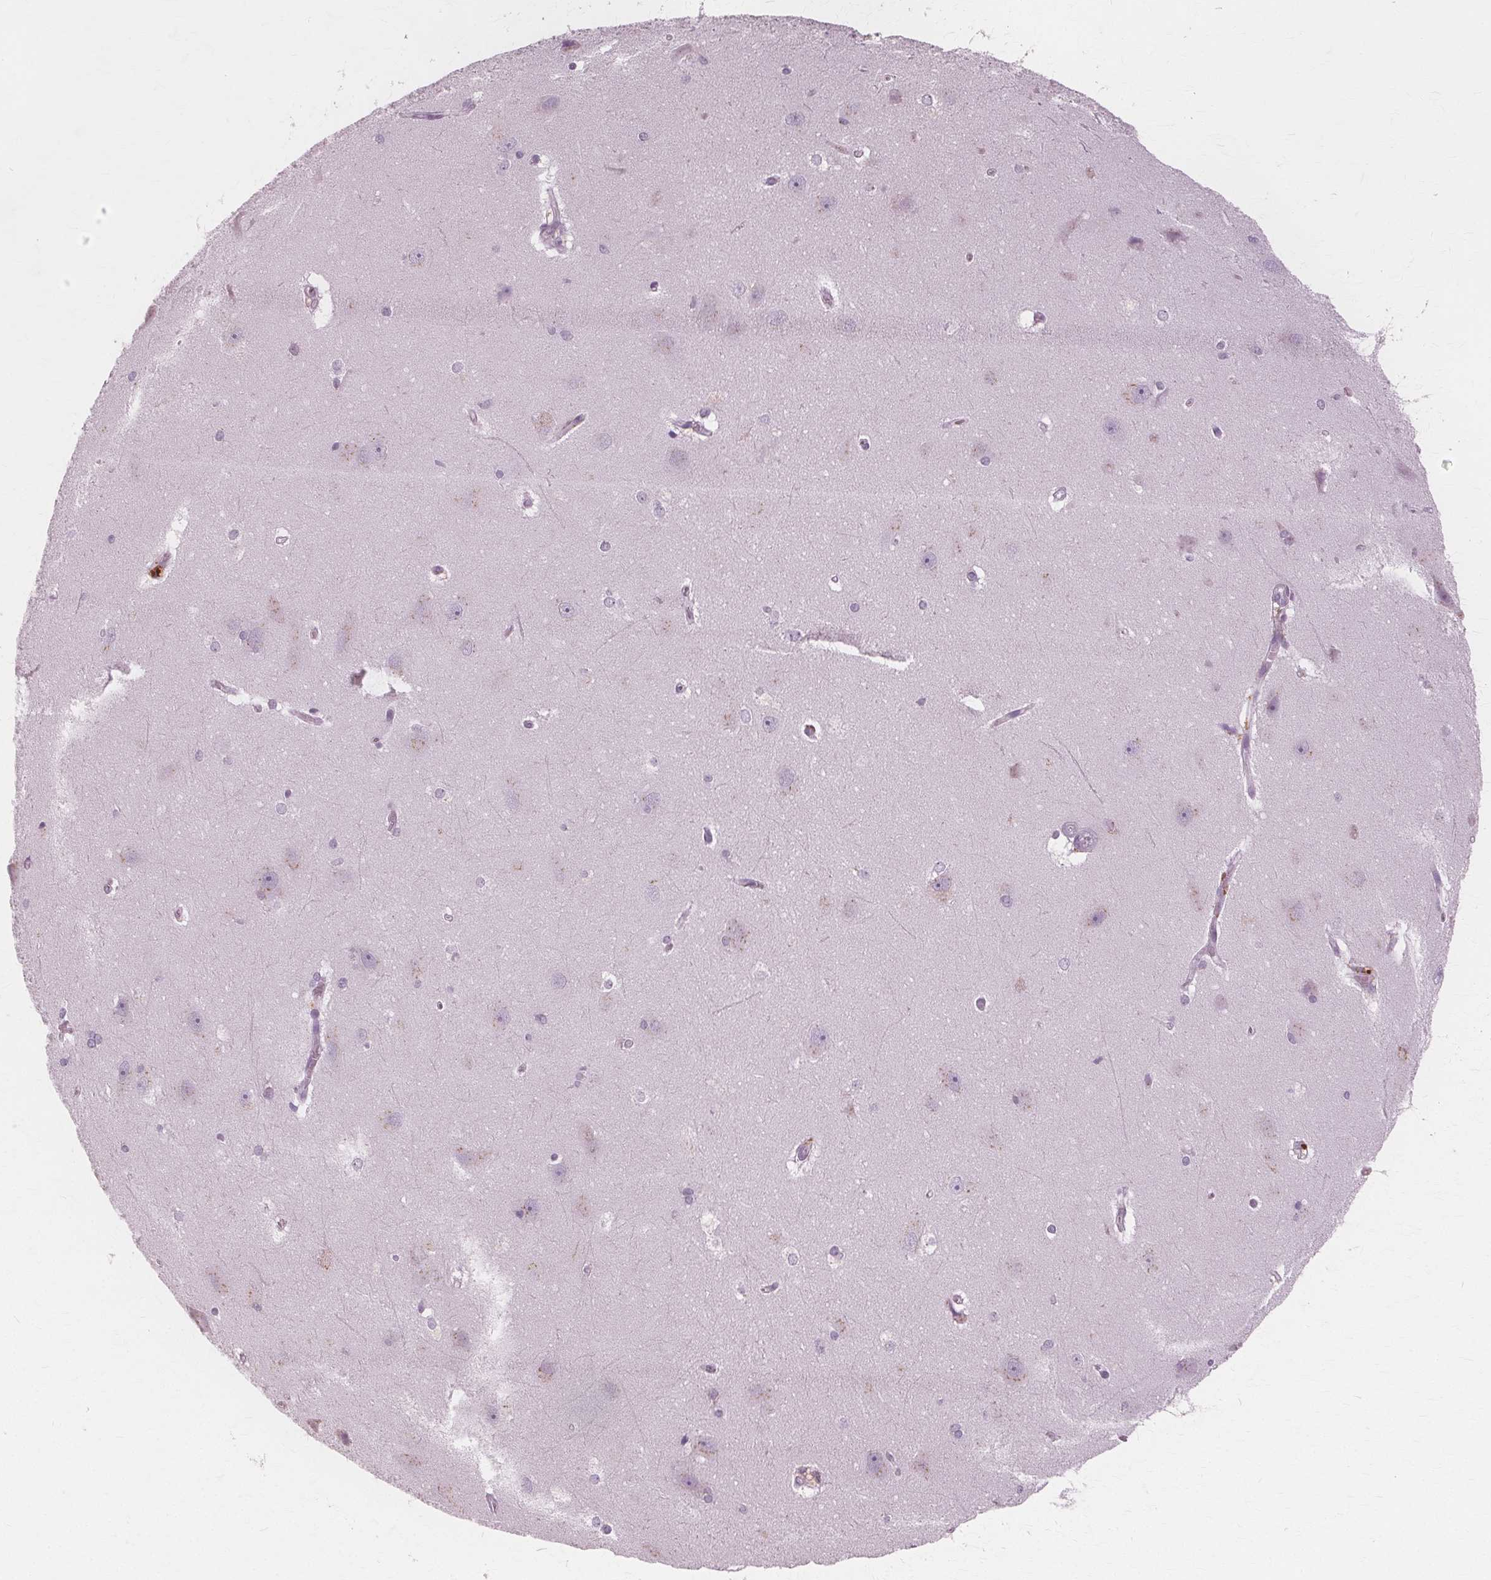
{"staining": {"intensity": "negative", "quantity": "none", "location": "none"}, "tissue": "hippocampus", "cell_type": "Glial cells", "image_type": "normal", "snomed": [{"axis": "morphology", "description": "Normal tissue, NOS"}, {"axis": "topography", "description": "Cerebral cortex"}, {"axis": "topography", "description": "Hippocampus"}], "caption": "High power microscopy histopathology image of an immunohistochemistry (IHC) photomicrograph of normal hippocampus, revealing no significant expression in glial cells.", "gene": "DNASE2", "patient": {"sex": "female", "age": 19}}